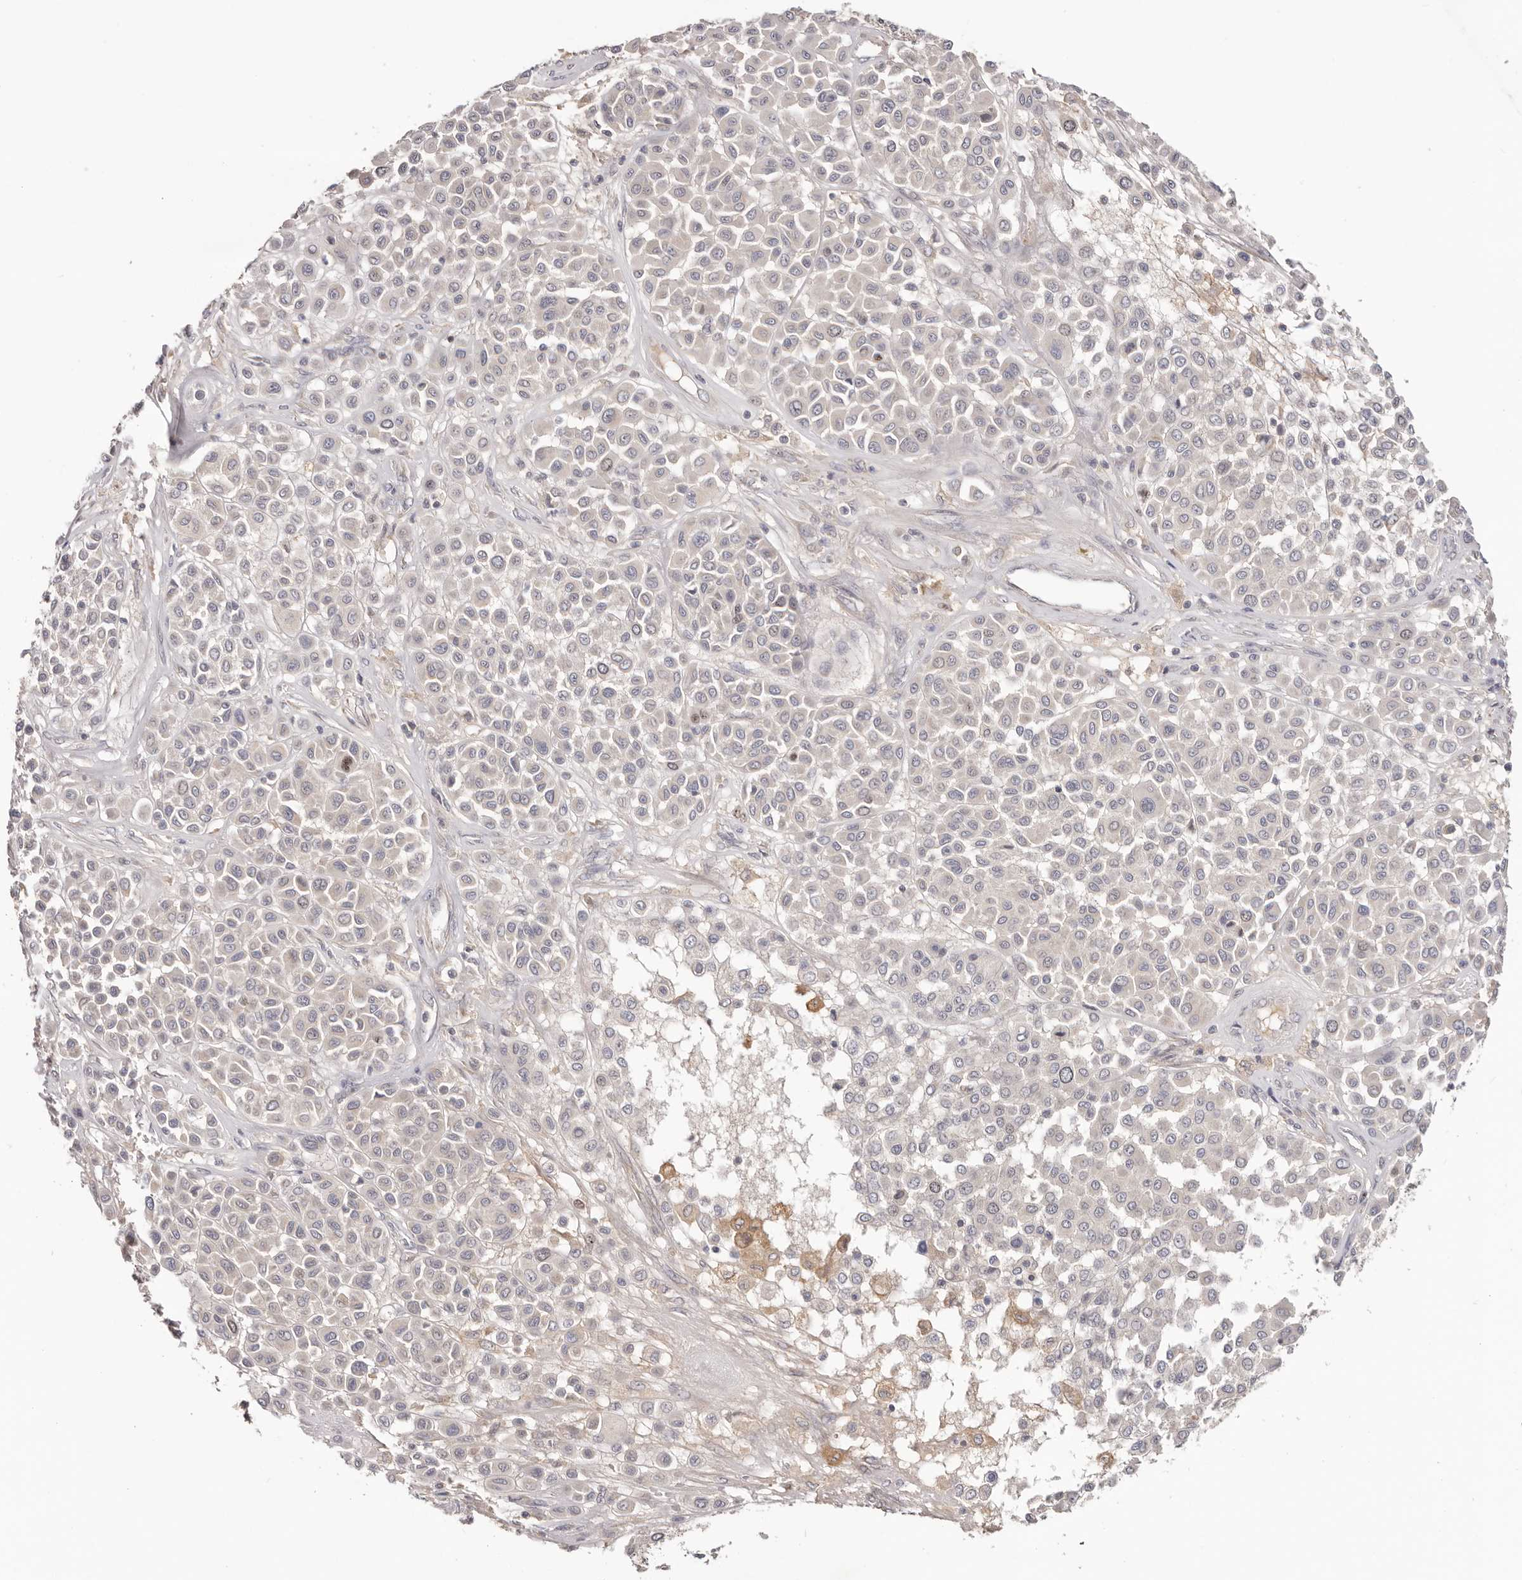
{"staining": {"intensity": "negative", "quantity": "none", "location": "none"}, "tissue": "melanoma", "cell_type": "Tumor cells", "image_type": "cancer", "snomed": [{"axis": "morphology", "description": "Malignant melanoma, Metastatic site"}, {"axis": "topography", "description": "Soft tissue"}], "caption": "Immunohistochemistry image of neoplastic tissue: human melanoma stained with DAB exhibits no significant protein expression in tumor cells.", "gene": "CCDC190", "patient": {"sex": "male", "age": 41}}